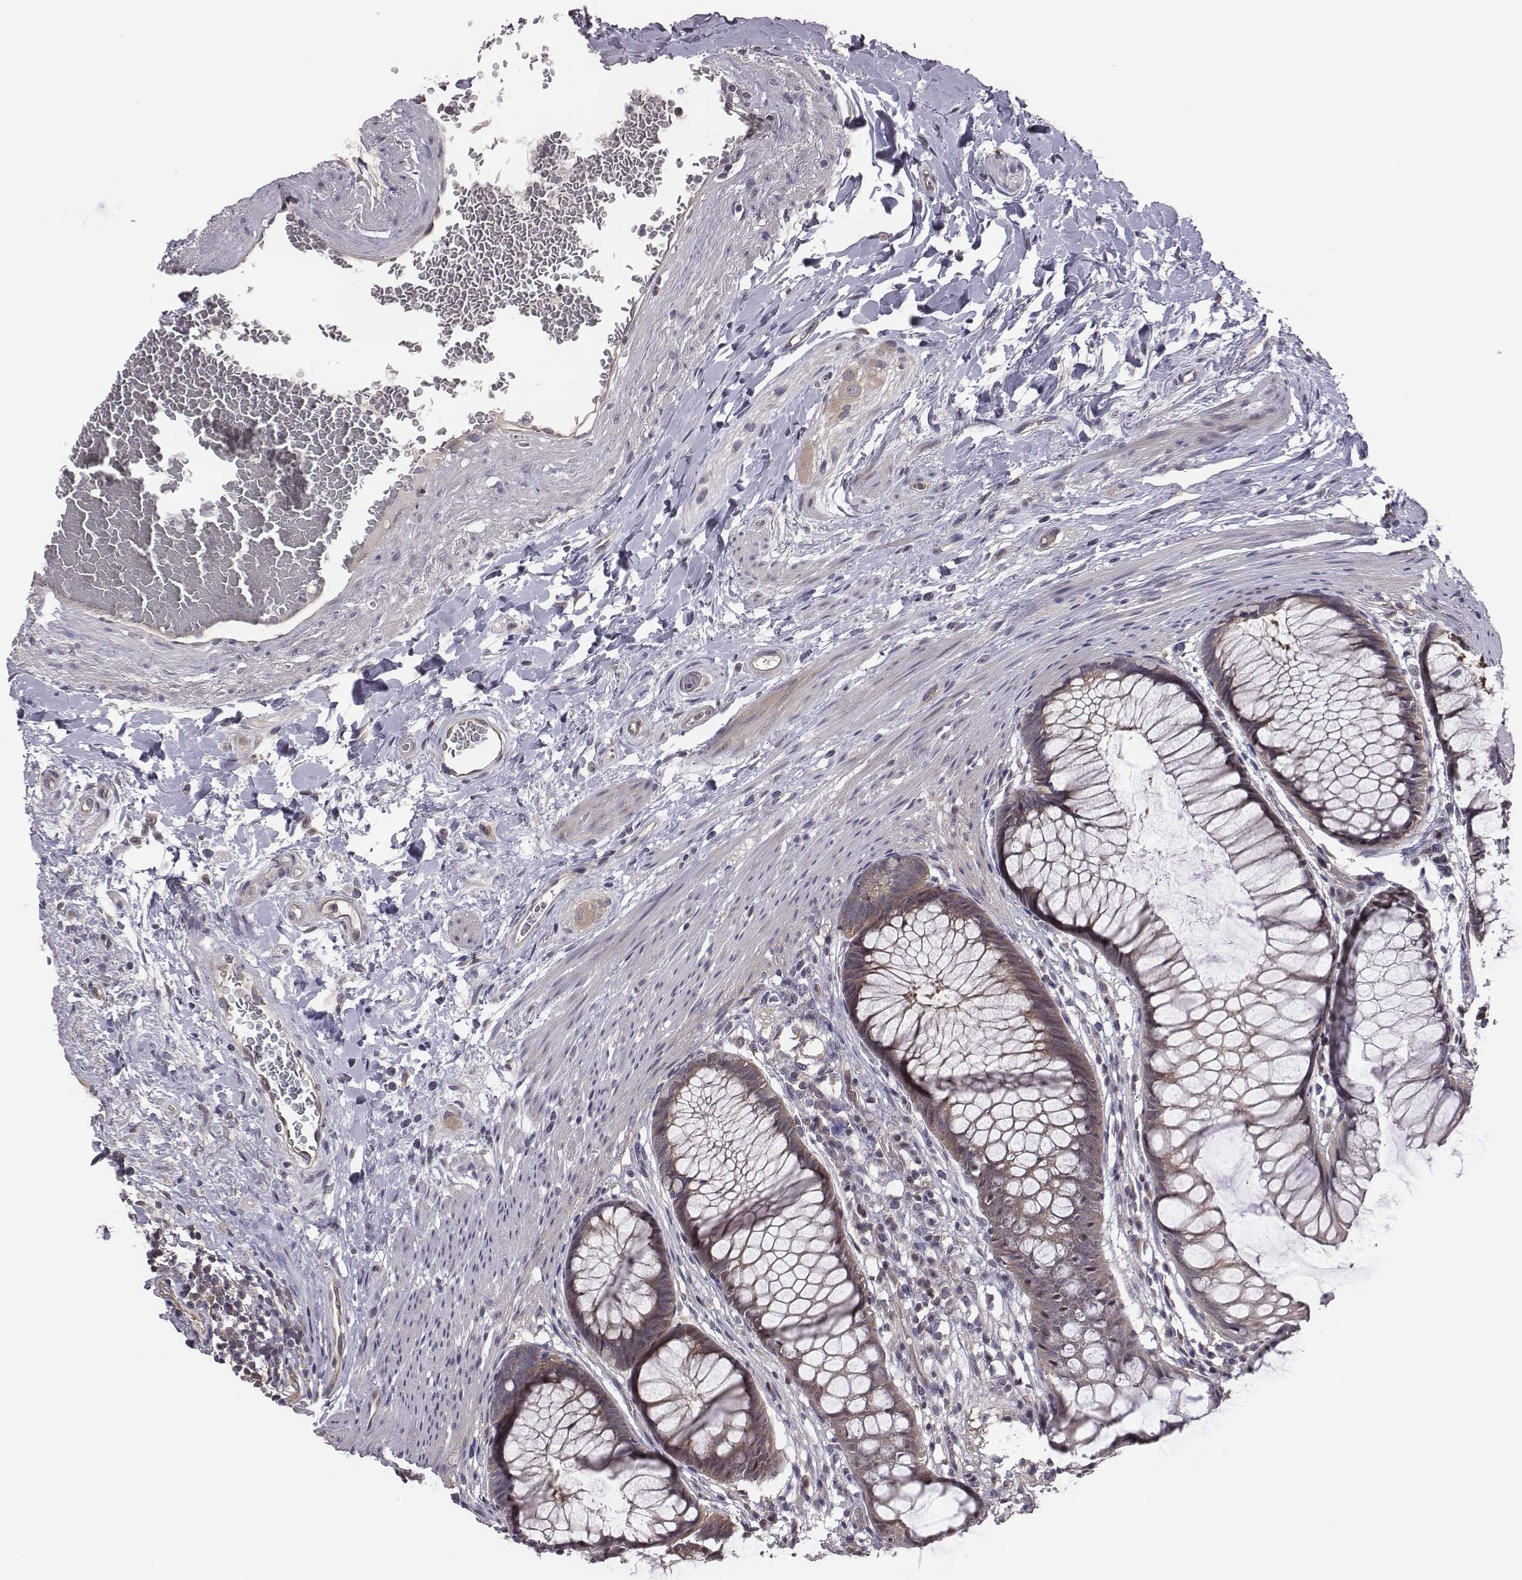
{"staining": {"intensity": "moderate", "quantity": ">75%", "location": "cytoplasmic/membranous"}, "tissue": "rectum", "cell_type": "Glandular cells", "image_type": "normal", "snomed": [{"axis": "morphology", "description": "Normal tissue, NOS"}, {"axis": "topography", "description": "Smooth muscle"}, {"axis": "topography", "description": "Rectum"}], "caption": "IHC staining of benign rectum, which displays medium levels of moderate cytoplasmic/membranous staining in approximately >75% of glandular cells indicating moderate cytoplasmic/membranous protein positivity. The staining was performed using DAB (3,3'-diaminobenzidine) (brown) for protein detection and nuclei were counterstained in hematoxylin (blue).", "gene": "SMURF2", "patient": {"sex": "male", "age": 53}}